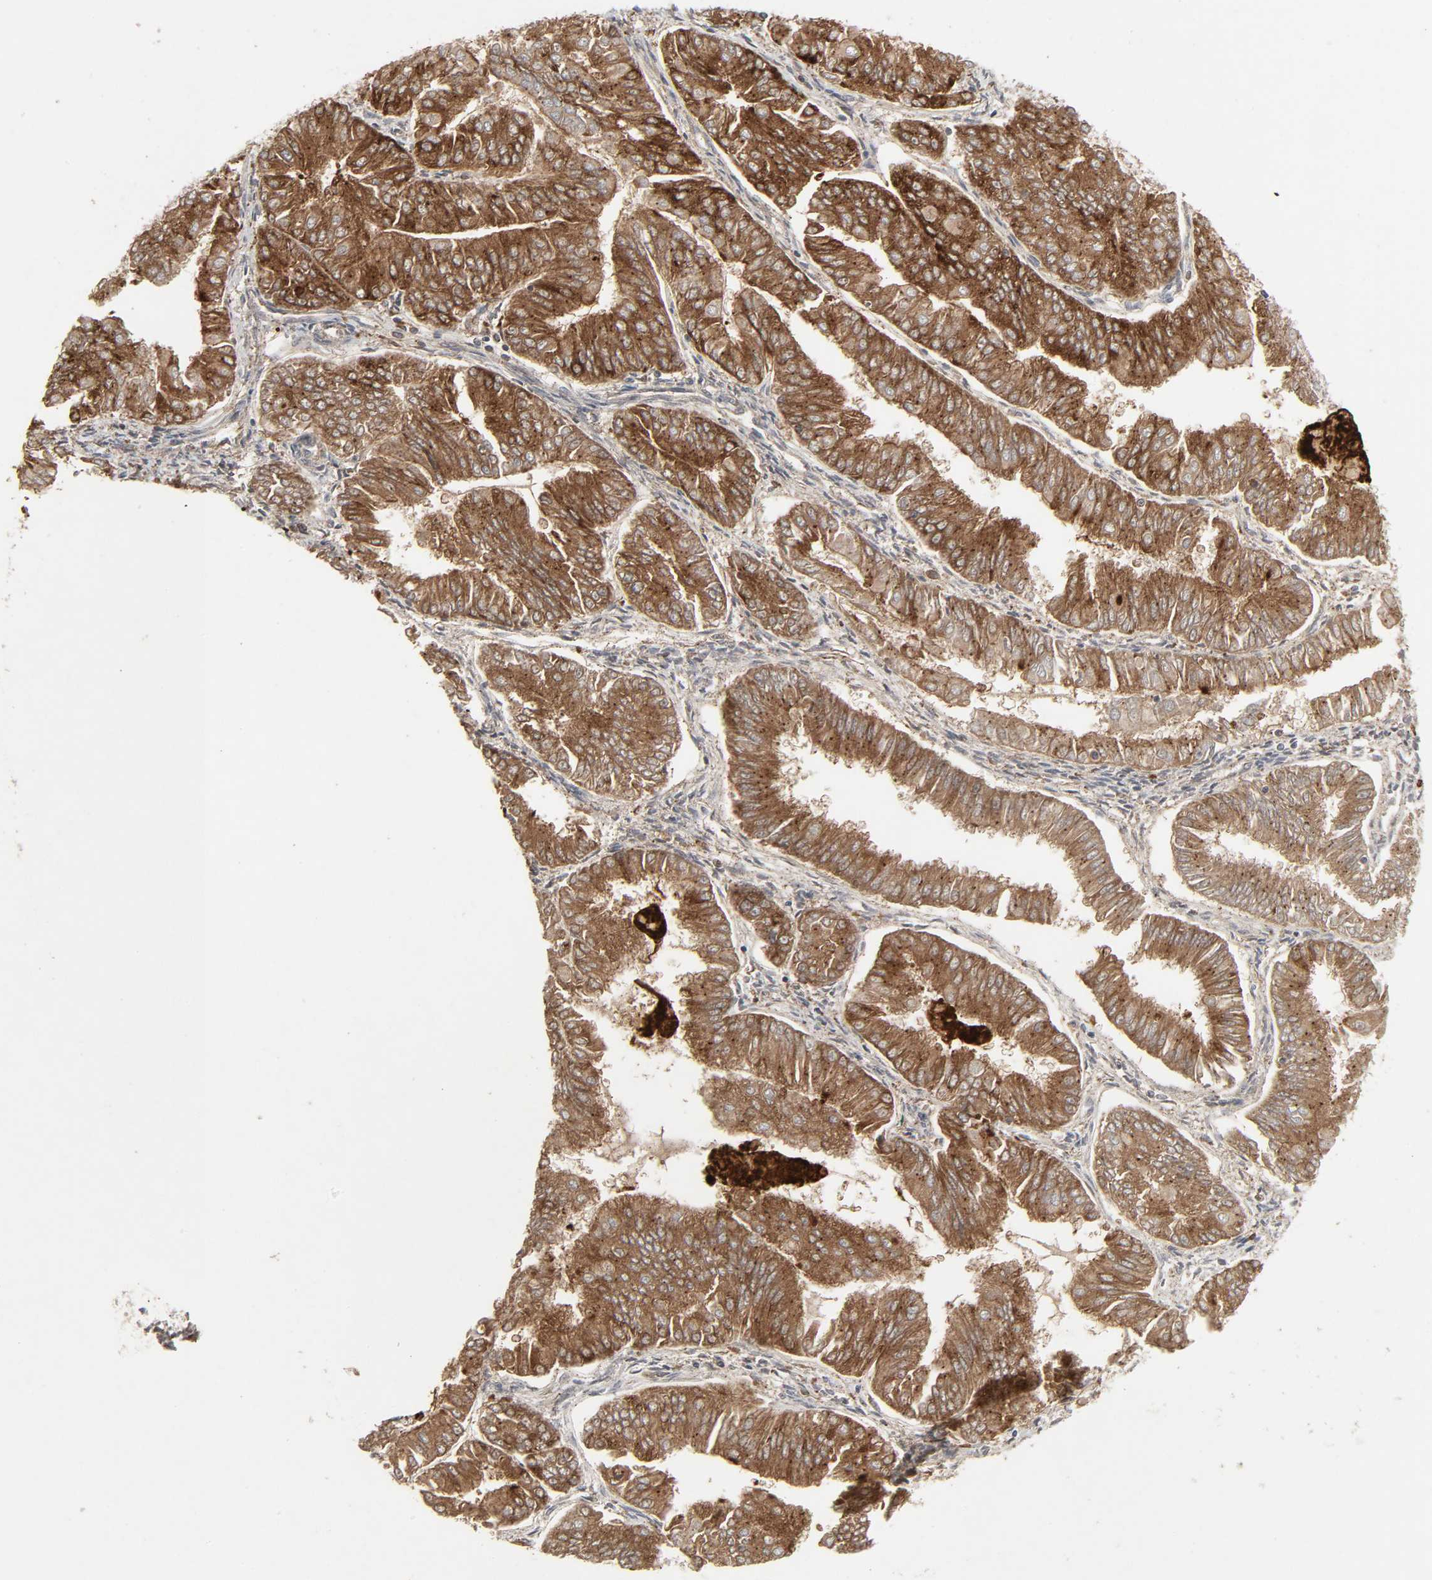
{"staining": {"intensity": "moderate", "quantity": ">75%", "location": "cytoplasmic/membranous"}, "tissue": "endometrial cancer", "cell_type": "Tumor cells", "image_type": "cancer", "snomed": [{"axis": "morphology", "description": "Adenocarcinoma, NOS"}, {"axis": "topography", "description": "Endometrium"}], "caption": "Tumor cells reveal medium levels of moderate cytoplasmic/membranous staining in about >75% of cells in human endometrial cancer.", "gene": "ADCY4", "patient": {"sex": "female", "age": 53}}